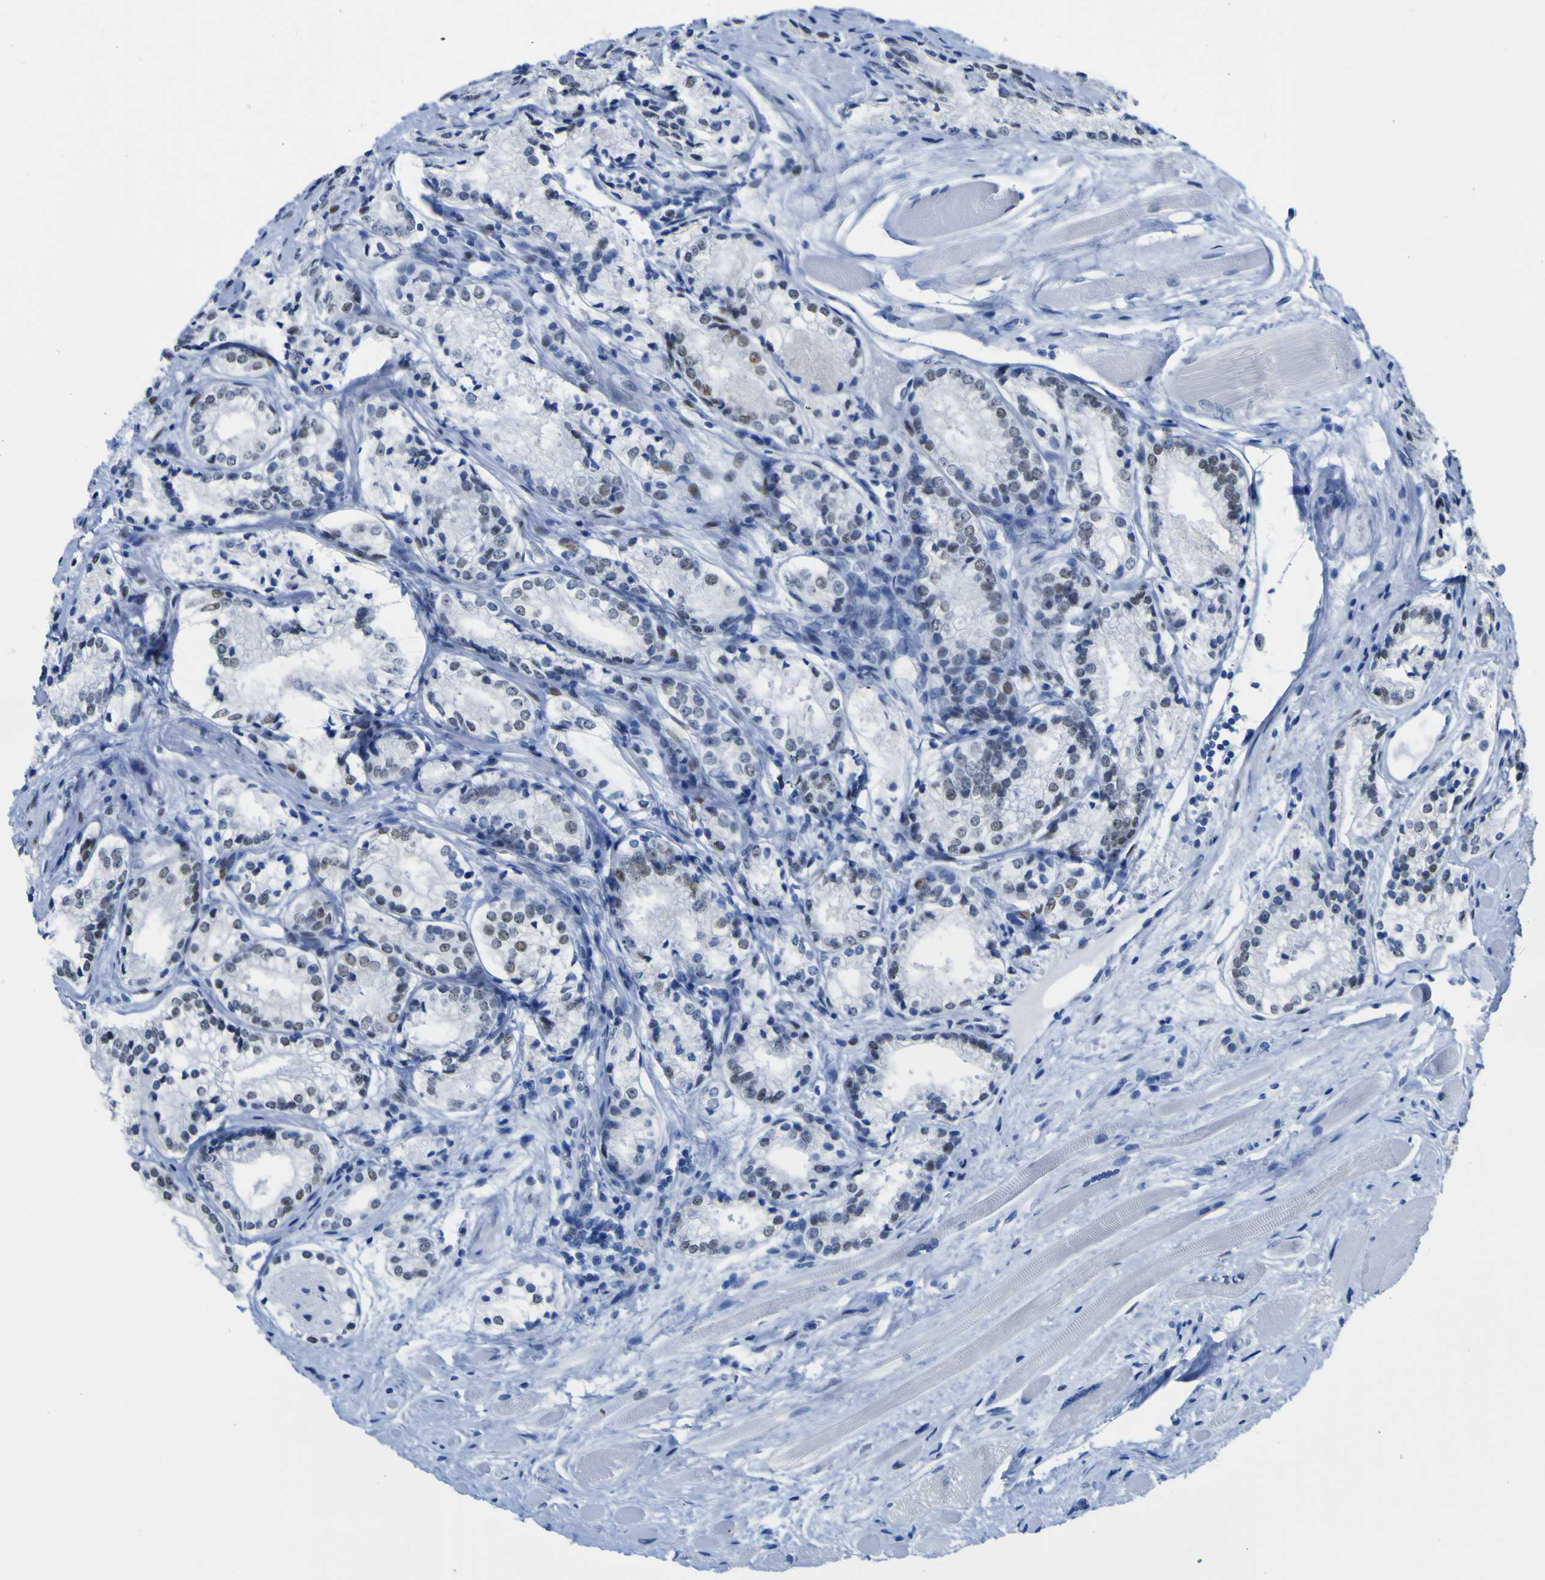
{"staining": {"intensity": "moderate", "quantity": "<25%", "location": "nuclear"}, "tissue": "prostate cancer", "cell_type": "Tumor cells", "image_type": "cancer", "snomed": [{"axis": "morphology", "description": "Adenocarcinoma, Low grade"}, {"axis": "topography", "description": "Prostate"}], "caption": "Human low-grade adenocarcinoma (prostate) stained for a protein (brown) displays moderate nuclear positive expression in about <25% of tumor cells.", "gene": "DACH1", "patient": {"sex": "male", "age": 60}}